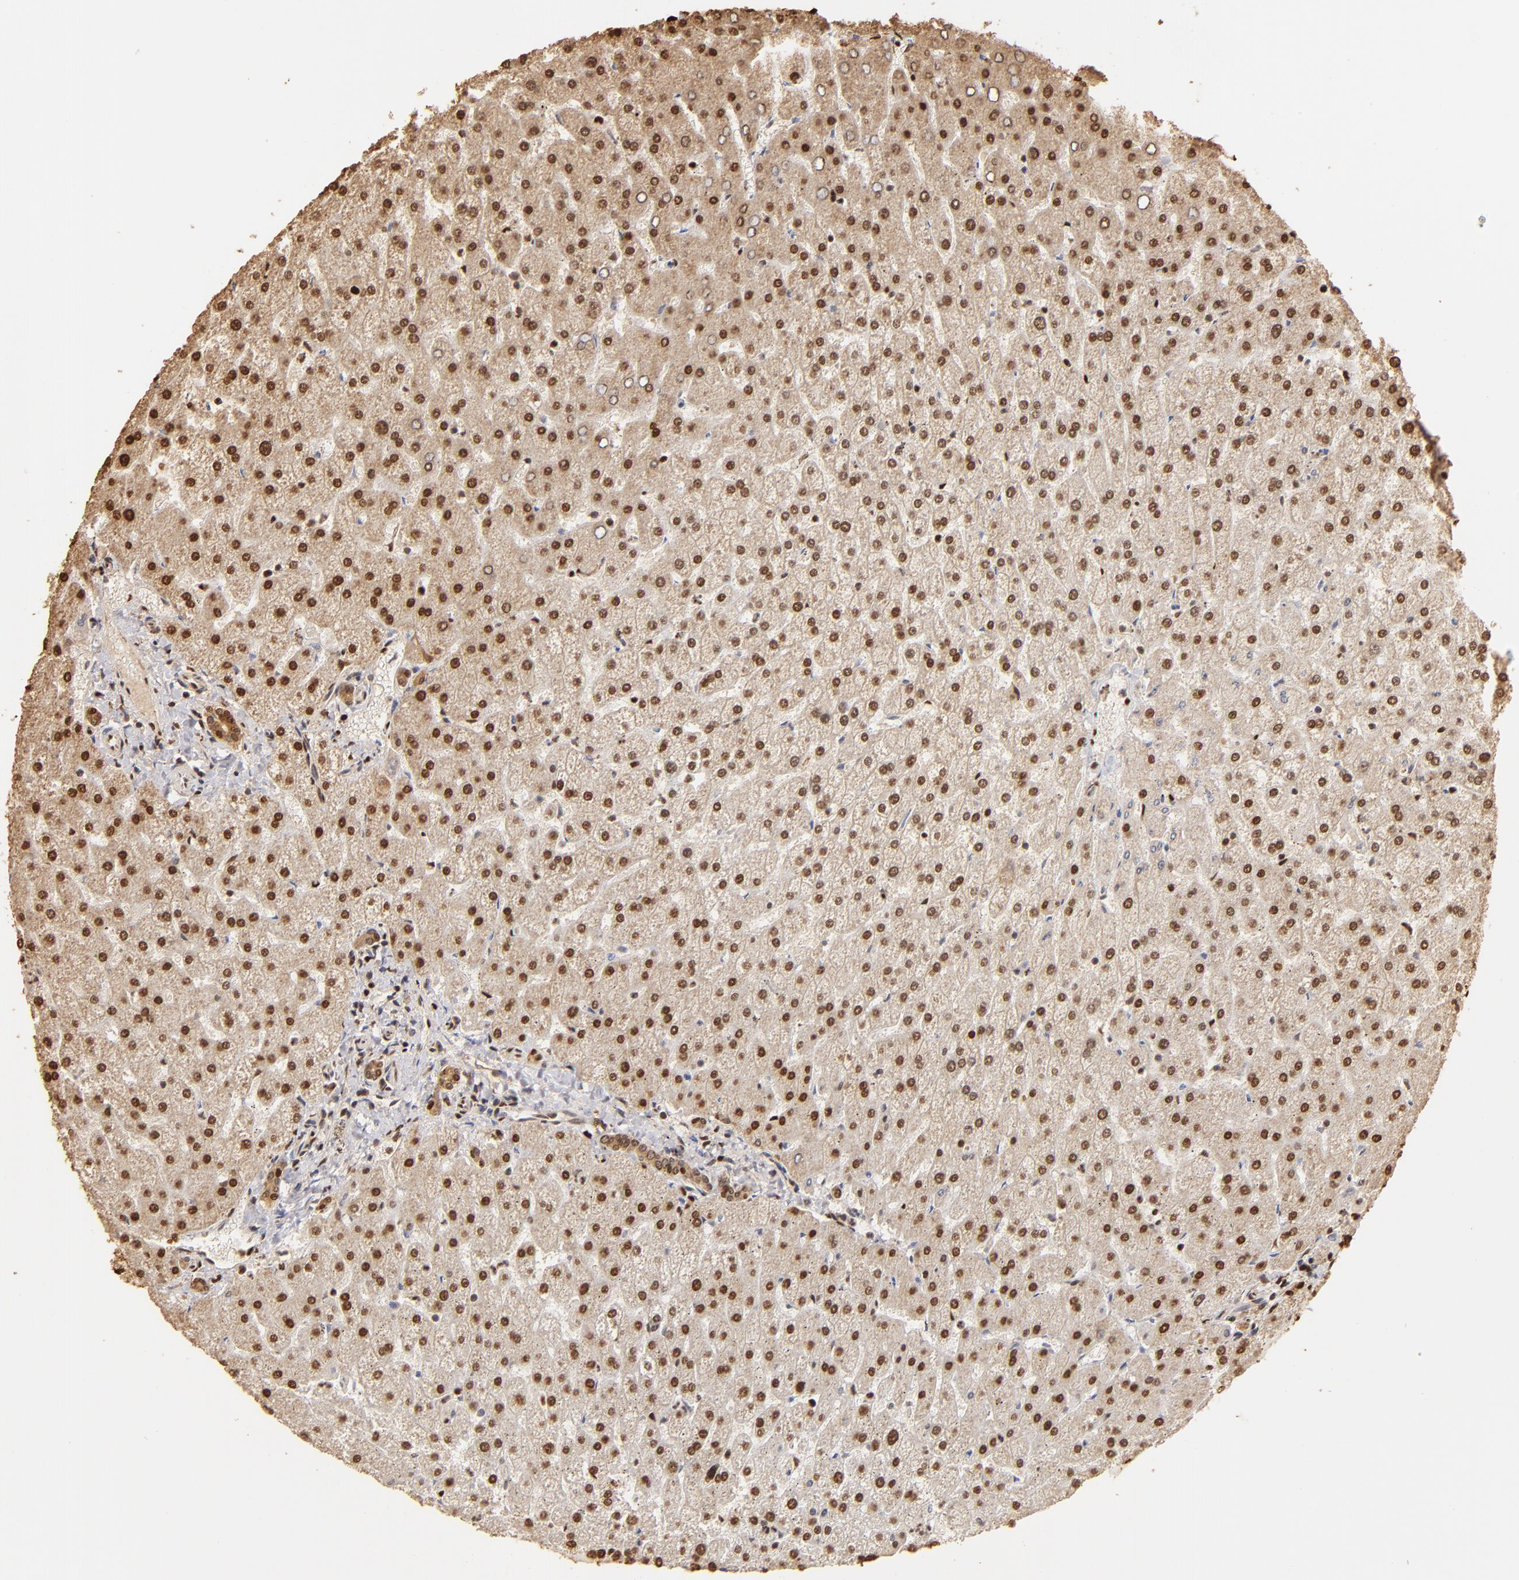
{"staining": {"intensity": "strong", "quantity": ">75%", "location": "cytoplasmic/membranous,nuclear"}, "tissue": "liver", "cell_type": "Cholangiocytes", "image_type": "normal", "snomed": [{"axis": "morphology", "description": "Normal tissue, NOS"}, {"axis": "topography", "description": "Liver"}], "caption": "Protein positivity by immunohistochemistry demonstrates strong cytoplasmic/membranous,nuclear positivity in about >75% of cholangiocytes in benign liver. (IHC, brightfield microscopy, high magnification).", "gene": "ILF3", "patient": {"sex": "female", "age": 32}}